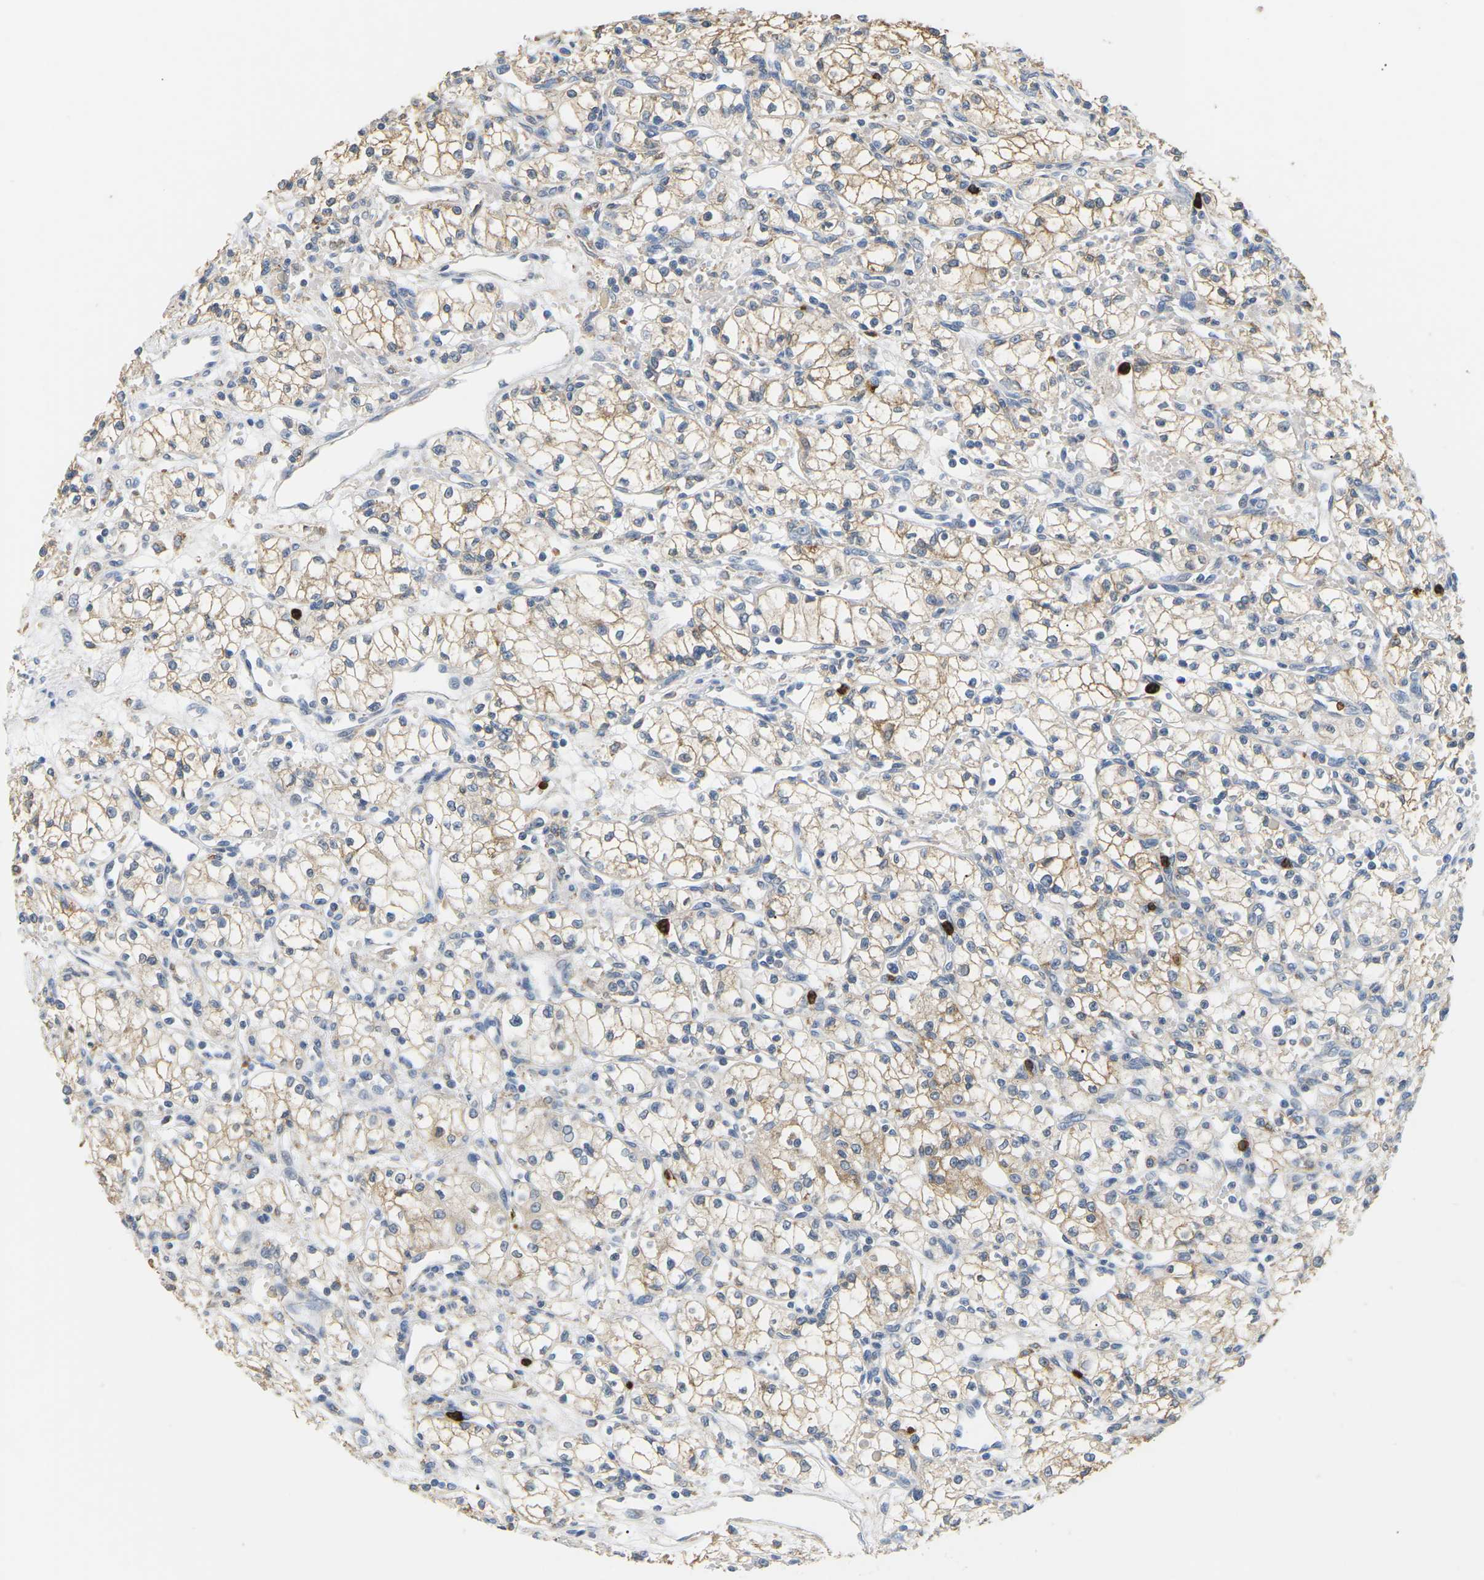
{"staining": {"intensity": "moderate", "quantity": "25%-75%", "location": "cytoplasmic/membranous"}, "tissue": "renal cancer", "cell_type": "Tumor cells", "image_type": "cancer", "snomed": [{"axis": "morphology", "description": "Normal tissue, NOS"}, {"axis": "morphology", "description": "Adenocarcinoma, NOS"}, {"axis": "topography", "description": "Kidney"}], "caption": "Renal cancer (adenocarcinoma) stained with immunohistochemistry demonstrates moderate cytoplasmic/membranous positivity in approximately 25%-75% of tumor cells.", "gene": "ADM", "patient": {"sex": "male", "age": 59}}